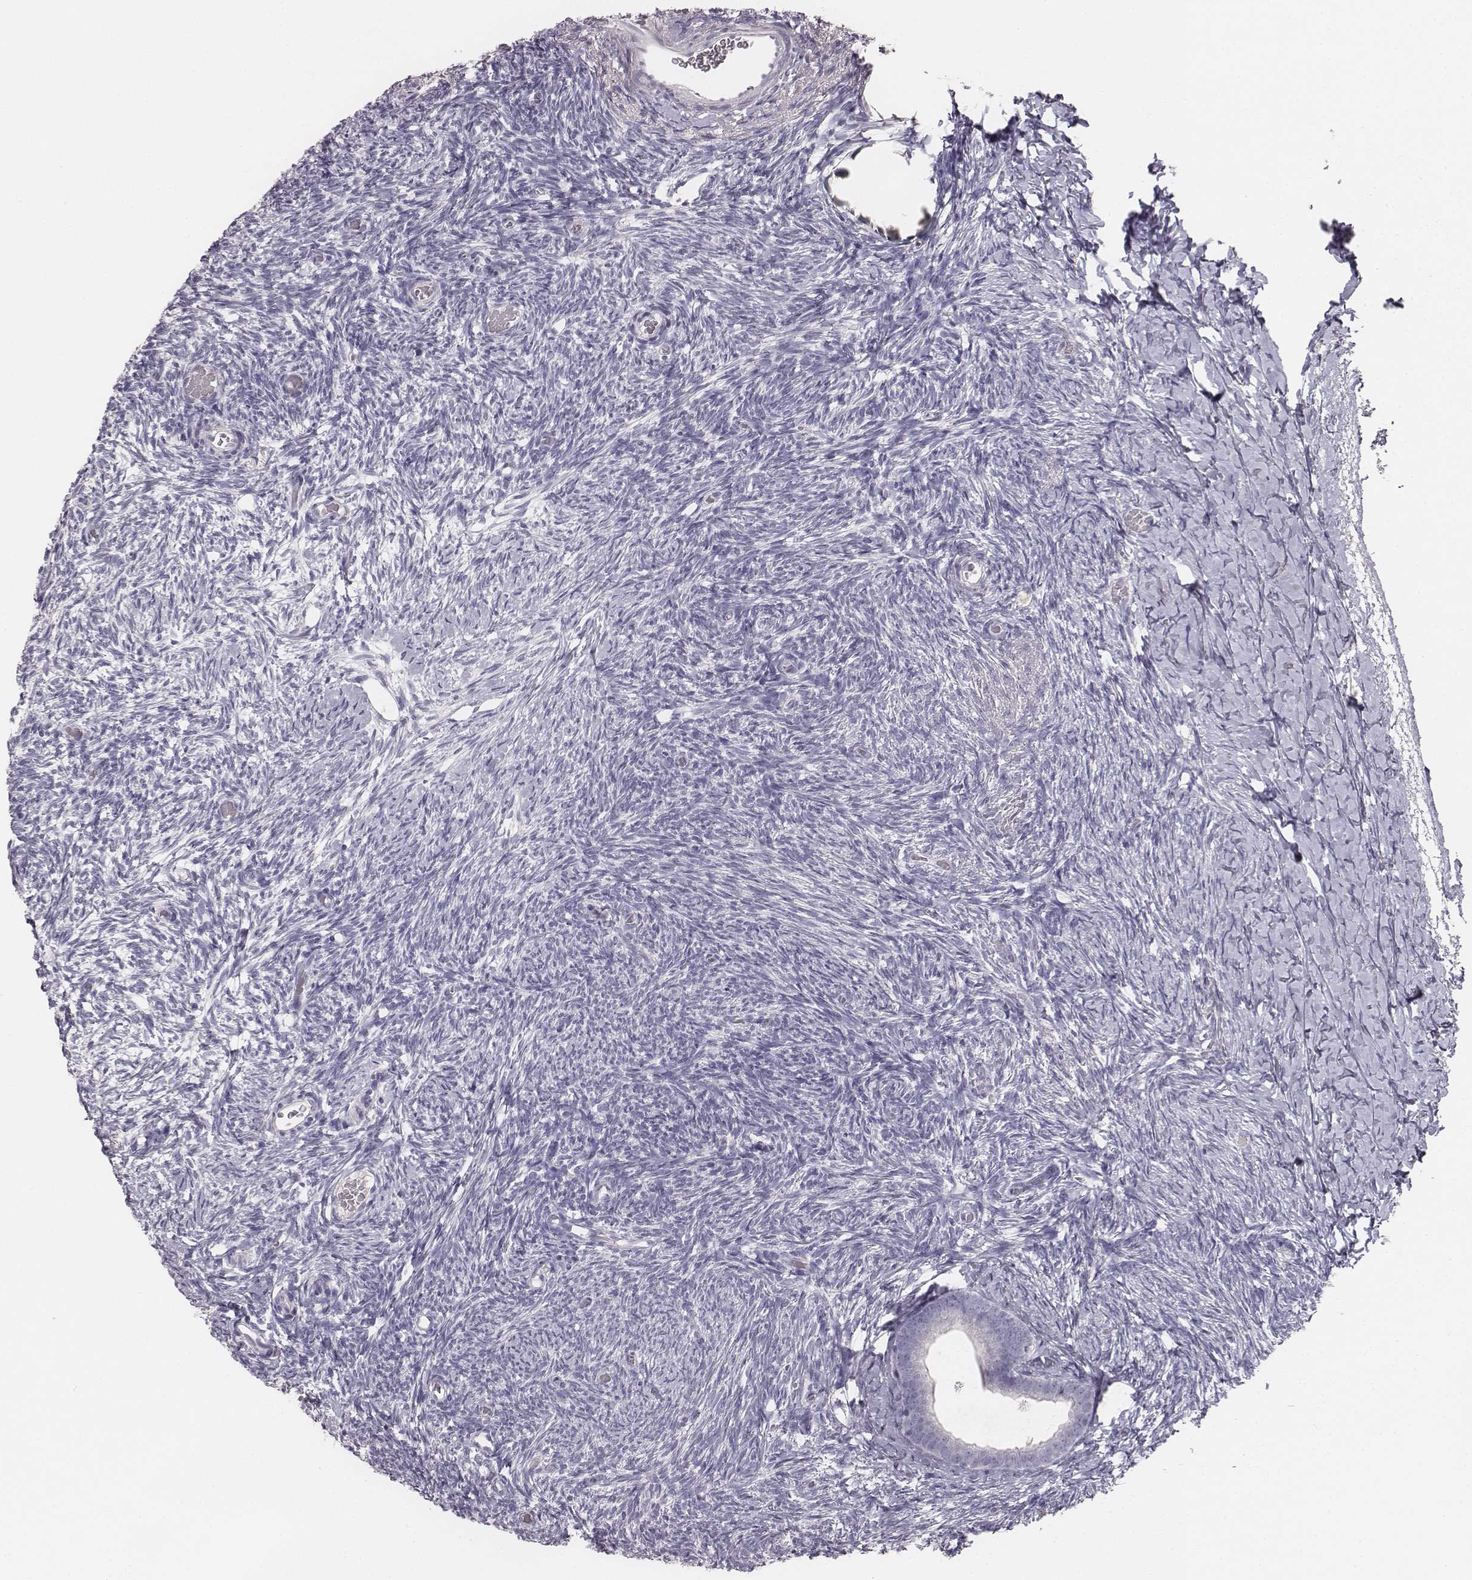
{"staining": {"intensity": "negative", "quantity": "none", "location": "none"}, "tissue": "ovary", "cell_type": "Follicle cells", "image_type": "normal", "snomed": [{"axis": "morphology", "description": "Normal tissue, NOS"}, {"axis": "topography", "description": "Ovary"}], "caption": "Ovary stained for a protein using immunohistochemistry exhibits no positivity follicle cells.", "gene": "MYH6", "patient": {"sex": "female", "age": 39}}